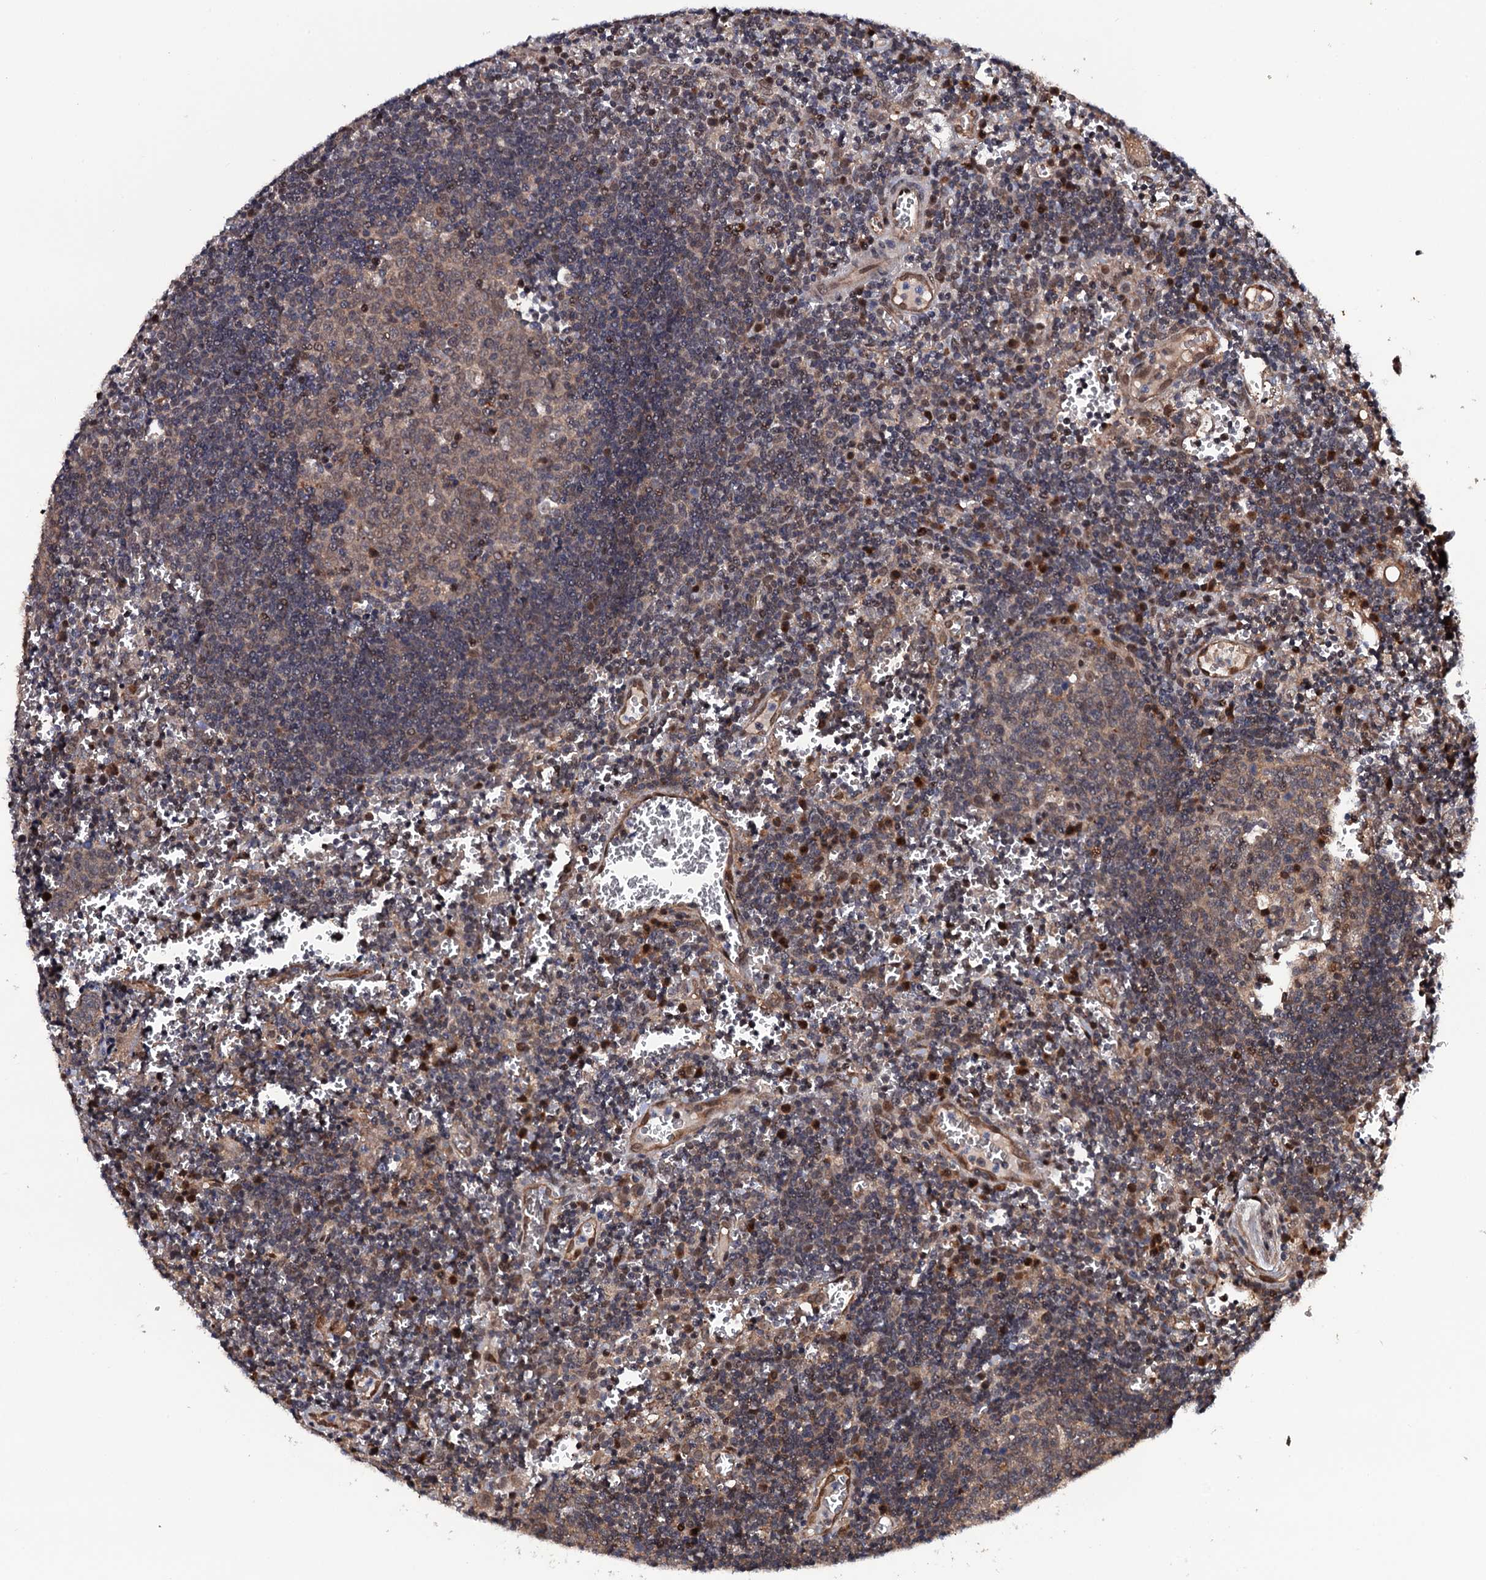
{"staining": {"intensity": "weak", "quantity": ">75%", "location": "cytoplasmic/membranous,nuclear"}, "tissue": "lymph node", "cell_type": "Germinal center cells", "image_type": "normal", "snomed": [{"axis": "morphology", "description": "Normal tissue, NOS"}, {"axis": "topography", "description": "Lymph node"}], "caption": "High-power microscopy captured an IHC micrograph of unremarkable lymph node, revealing weak cytoplasmic/membranous,nuclear staining in about >75% of germinal center cells. The staining was performed using DAB, with brown indicating positive protein expression. Nuclei are stained blue with hematoxylin.", "gene": "CDC23", "patient": {"sex": "female", "age": 73}}